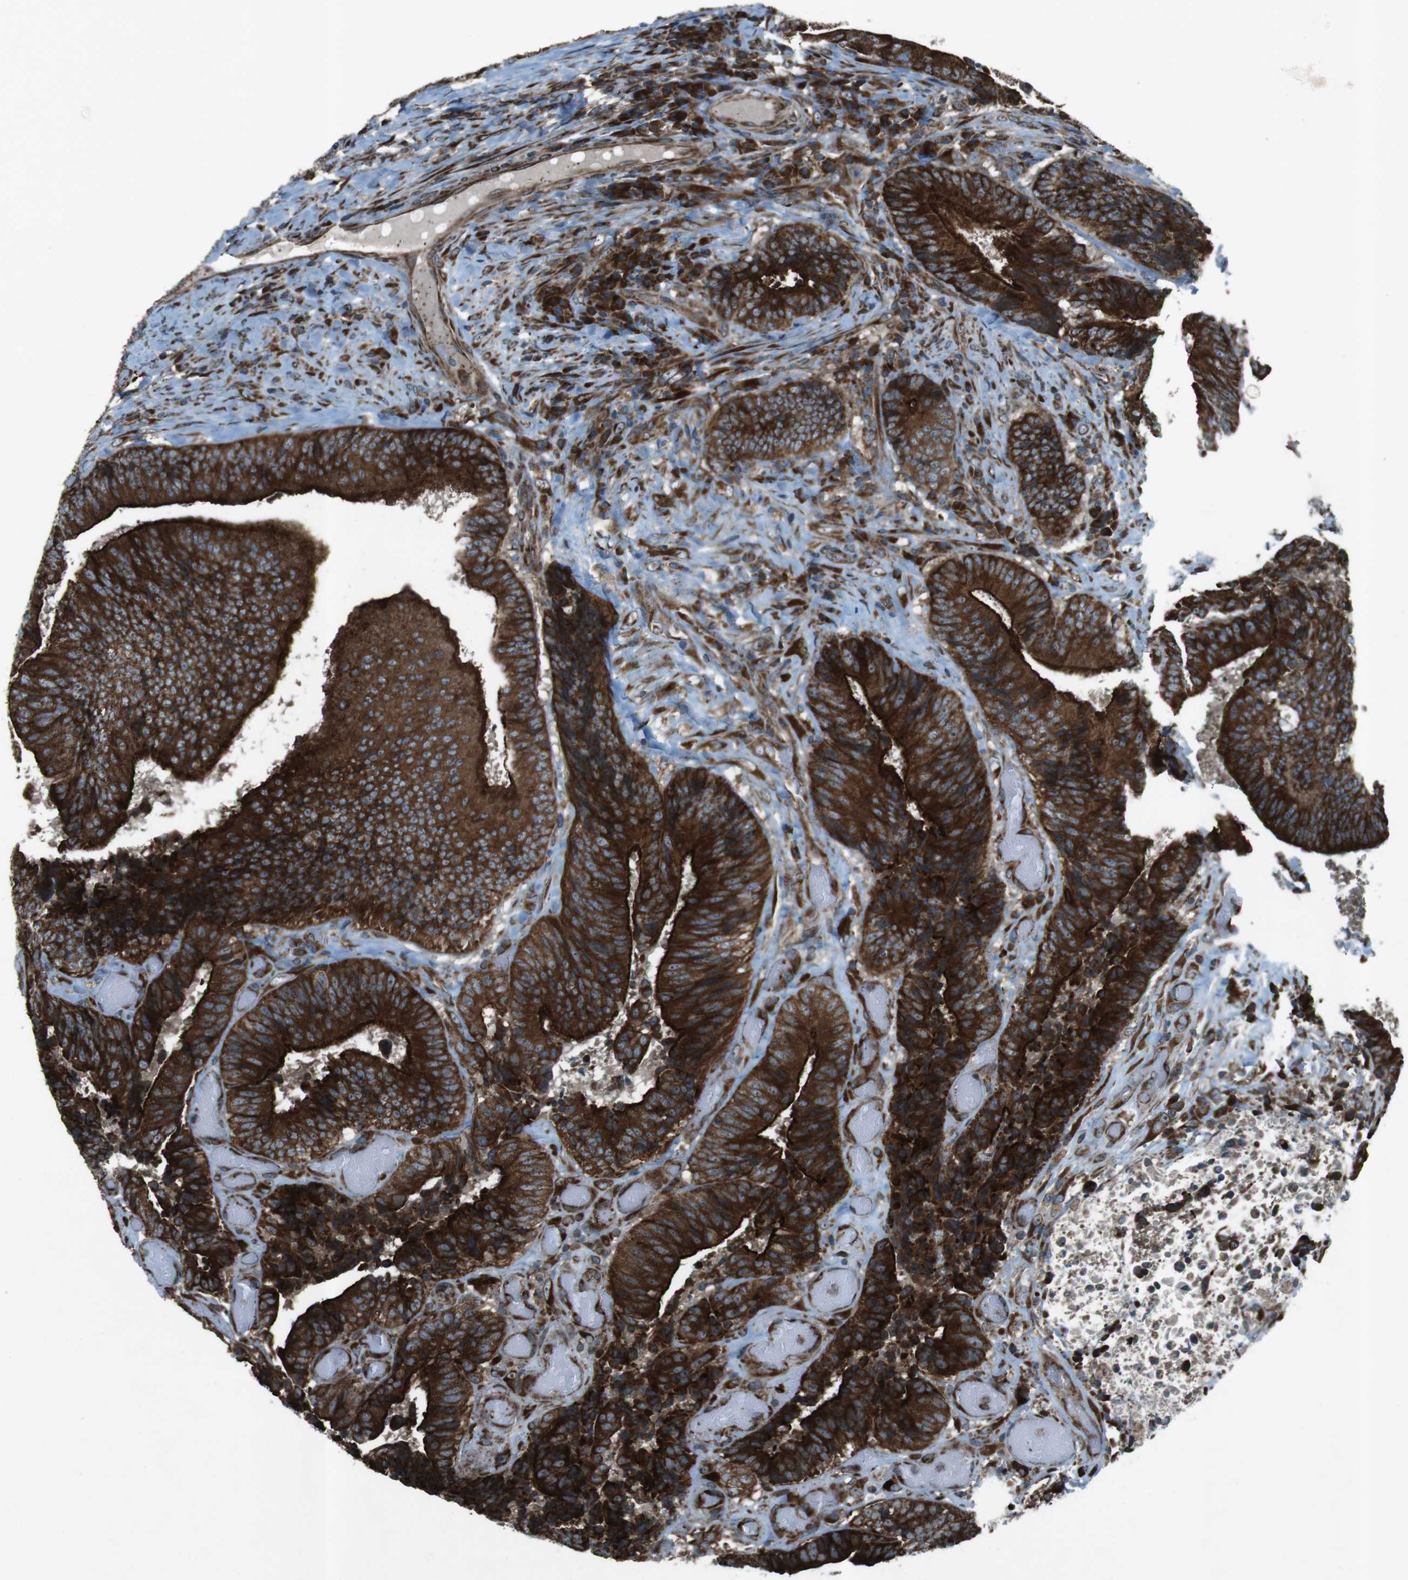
{"staining": {"intensity": "strong", "quantity": ">75%", "location": "cytoplasmic/membranous"}, "tissue": "colorectal cancer", "cell_type": "Tumor cells", "image_type": "cancer", "snomed": [{"axis": "morphology", "description": "Adenocarcinoma, NOS"}, {"axis": "topography", "description": "Rectum"}], "caption": "An immunohistochemistry micrograph of neoplastic tissue is shown. Protein staining in brown shows strong cytoplasmic/membranous positivity in colorectal cancer within tumor cells.", "gene": "SLC41A1", "patient": {"sex": "male", "age": 72}}